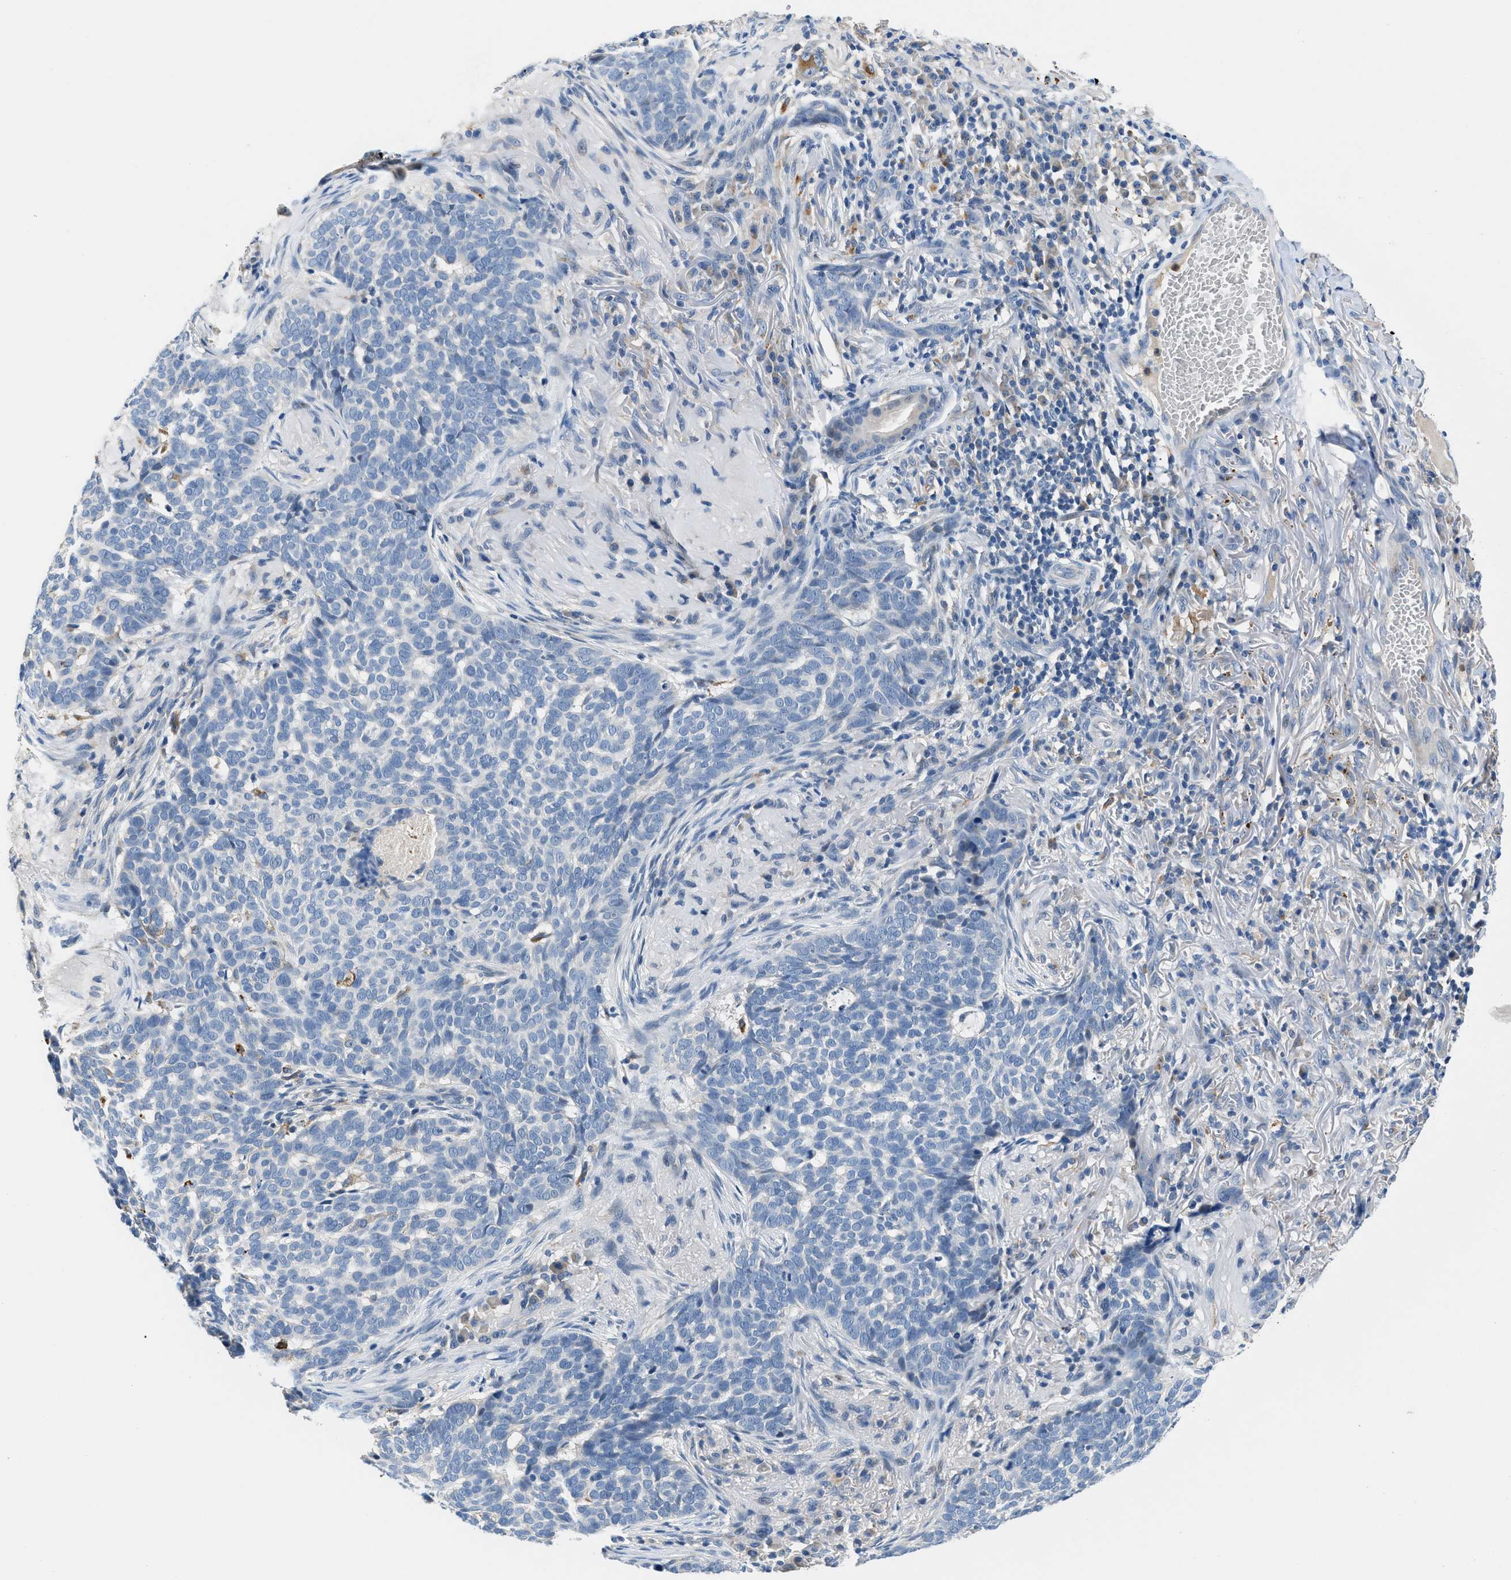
{"staining": {"intensity": "negative", "quantity": "none", "location": "none"}, "tissue": "skin cancer", "cell_type": "Tumor cells", "image_type": "cancer", "snomed": [{"axis": "morphology", "description": "Basal cell carcinoma"}, {"axis": "topography", "description": "Skin"}], "caption": "The image displays no significant positivity in tumor cells of basal cell carcinoma (skin). The staining was performed using DAB to visualize the protein expression in brown, while the nuclei were stained in blue with hematoxylin (Magnification: 20x).", "gene": "ADGRE3", "patient": {"sex": "male", "age": 85}}